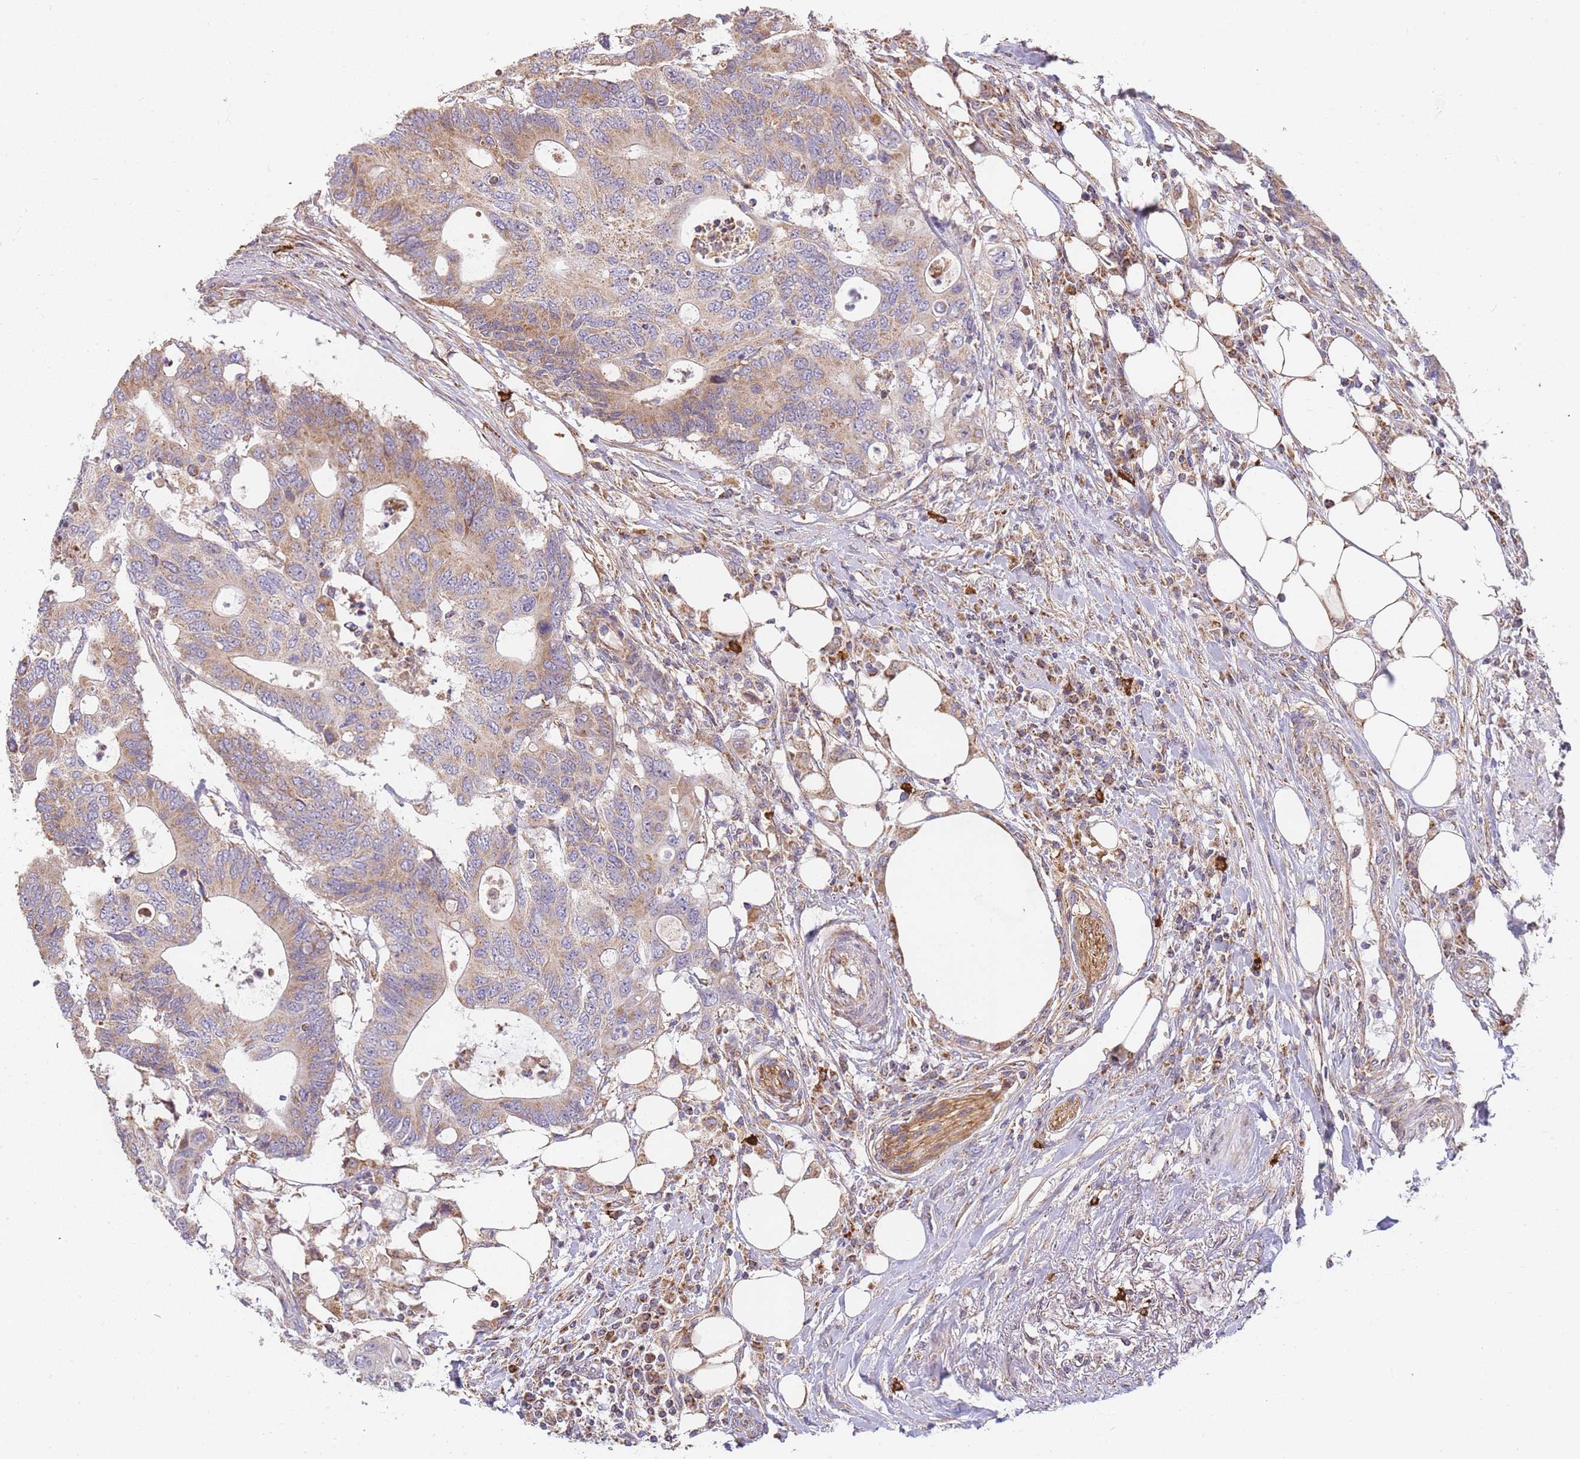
{"staining": {"intensity": "moderate", "quantity": ">75%", "location": "cytoplasmic/membranous"}, "tissue": "colorectal cancer", "cell_type": "Tumor cells", "image_type": "cancer", "snomed": [{"axis": "morphology", "description": "Adenocarcinoma, NOS"}, {"axis": "topography", "description": "Colon"}], "caption": "Tumor cells demonstrate moderate cytoplasmic/membranous staining in approximately >75% of cells in colorectal cancer. (IHC, brightfield microscopy, high magnification).", "gene": "ADCY9", "patient": {"sex": "male", "age": 71}}